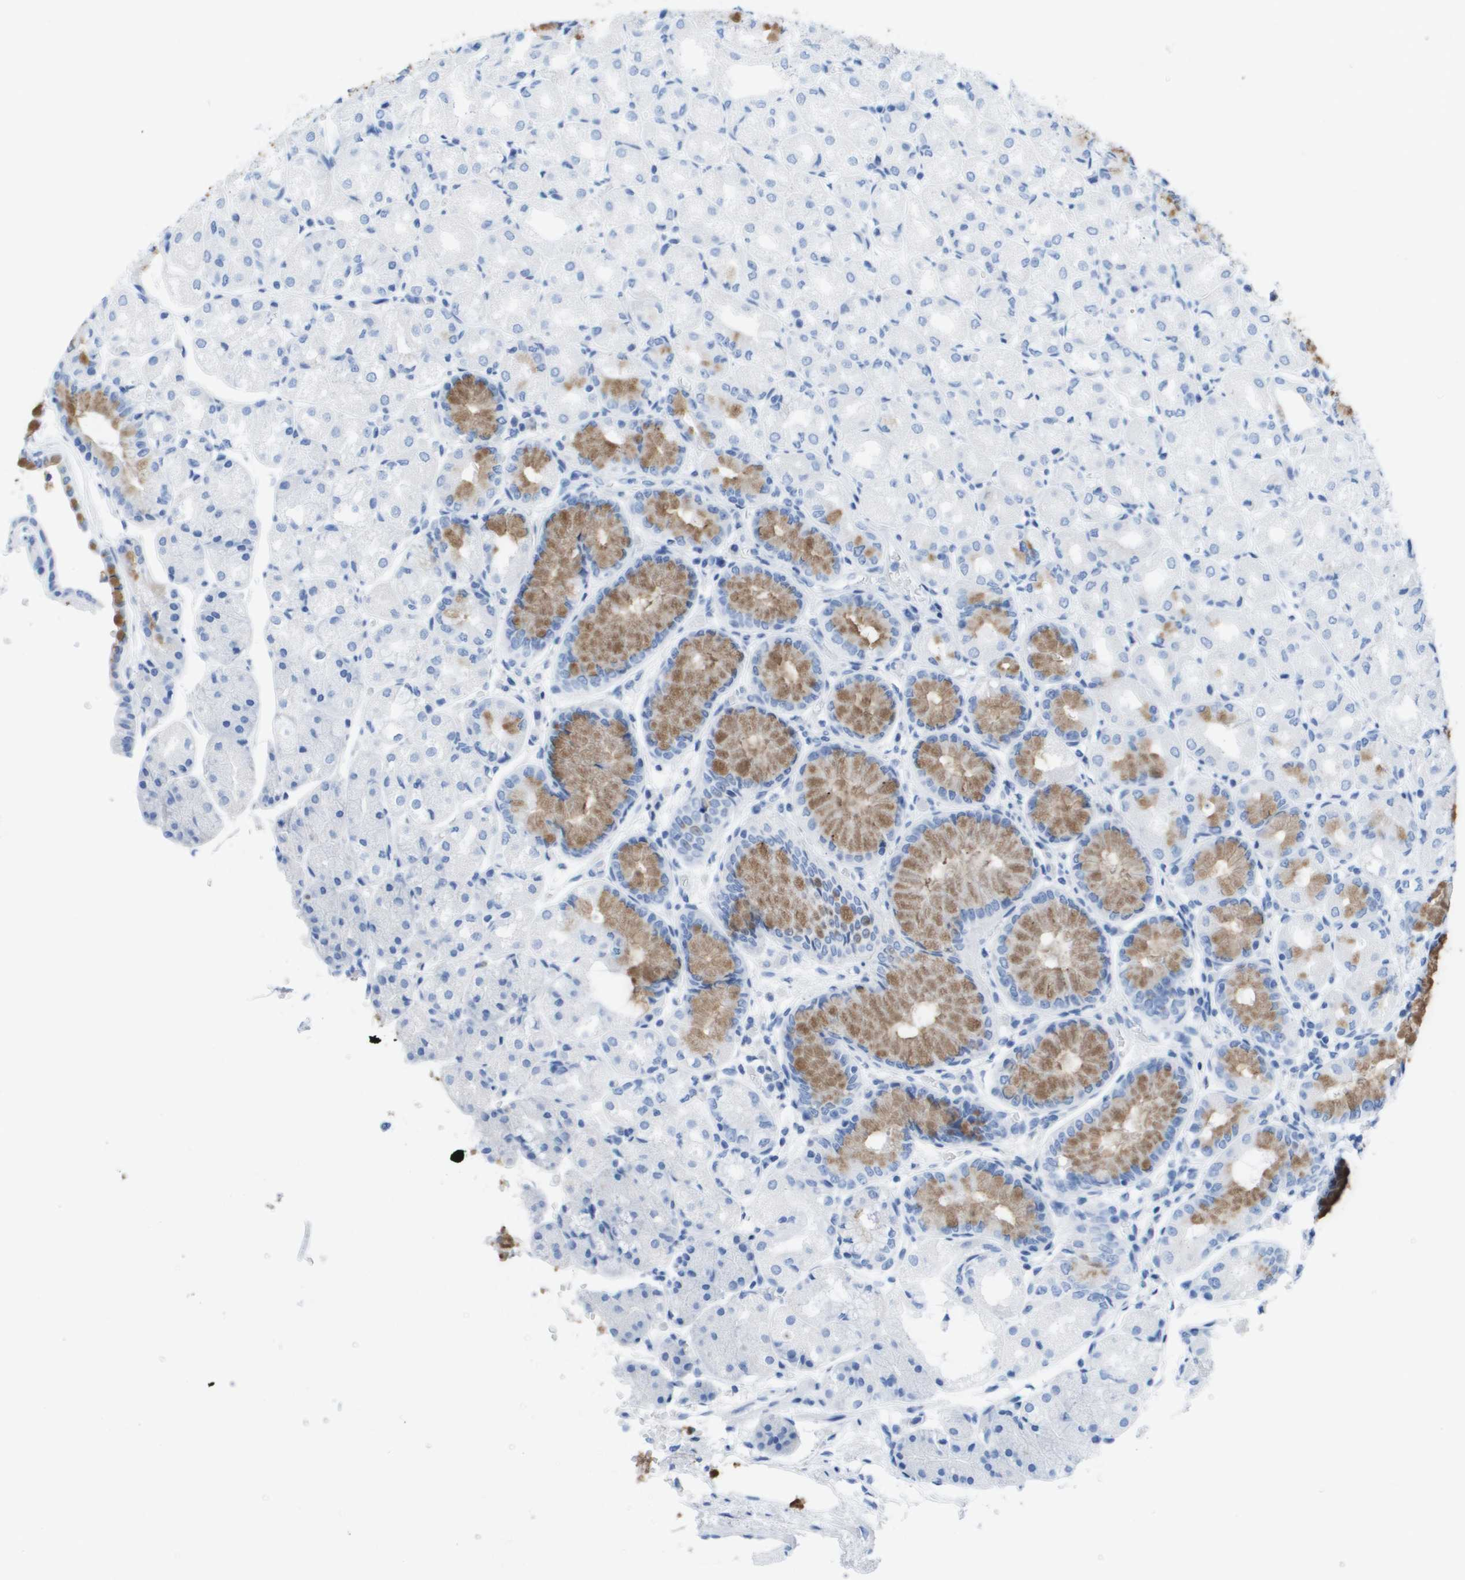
{"staining": {"intensity": "moderate", "quantity": "<25%", "location": "cytoplasmic/membranous"}, "tissue": "stomach", "cell_type": "Glandular cells", "image_type": "normal", "snomed": [{"axis": "morphology", "description": "Normal tissue, NOS"}, {"axis": "topography", "description": "Stomach, upper"}], "caption": "Immunohistochemical staining of benign stomach exhibits <25% levels of moderate cytoplasmic/membranous protein positivity in approximately <25% of glandular cells. (Stains: DAB (3,3'-diaminobenzidine) in brown, nuclei in blue, Microscopy: brightfield microscopy at high magnification).", "gene": "KCNA3", "patient": {"sex": "male", "age": 72}}